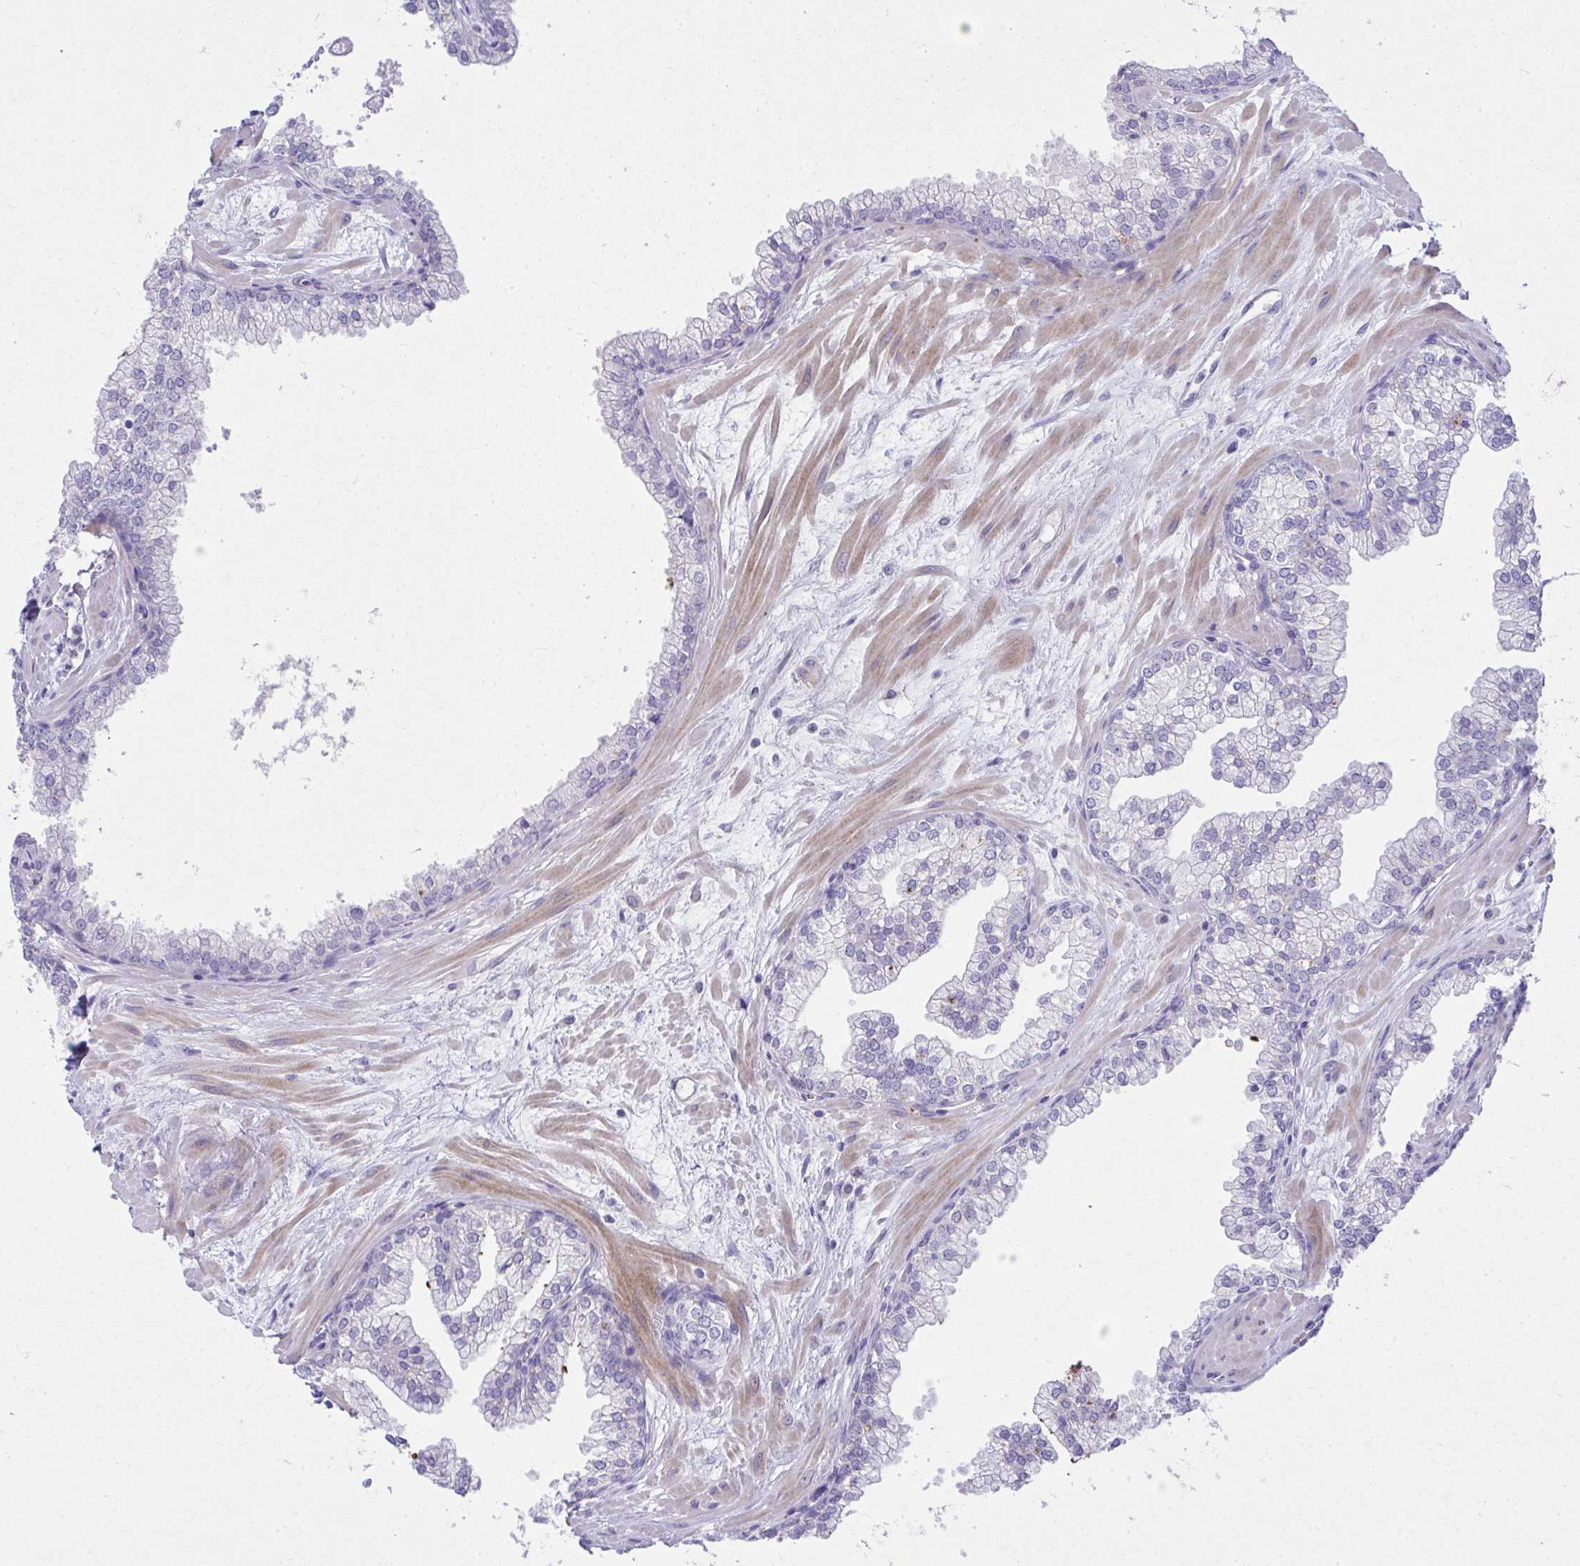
{"staining": {"intensity": "negative", "quantity": "none", "location": "none"}, "tissue": "prostate", "cell_type": "Glandular cells", "image_type": "normal", "snomed": [{"axis": "morphology", "description": "Normal tissue, NOS"}, {"axis": "topography", "description": "Prostate"}, {"axis": "topography", "description": "Peripheral nerve tissue"}], "caption": "DAB (3,3'-diaminobenzidine) immunohistochemical staining of unremarkable prostate demonstrates no significant expression in glandular cells.", "gene": "SPTB", "patient": {"sex": "male", "age": 61}}